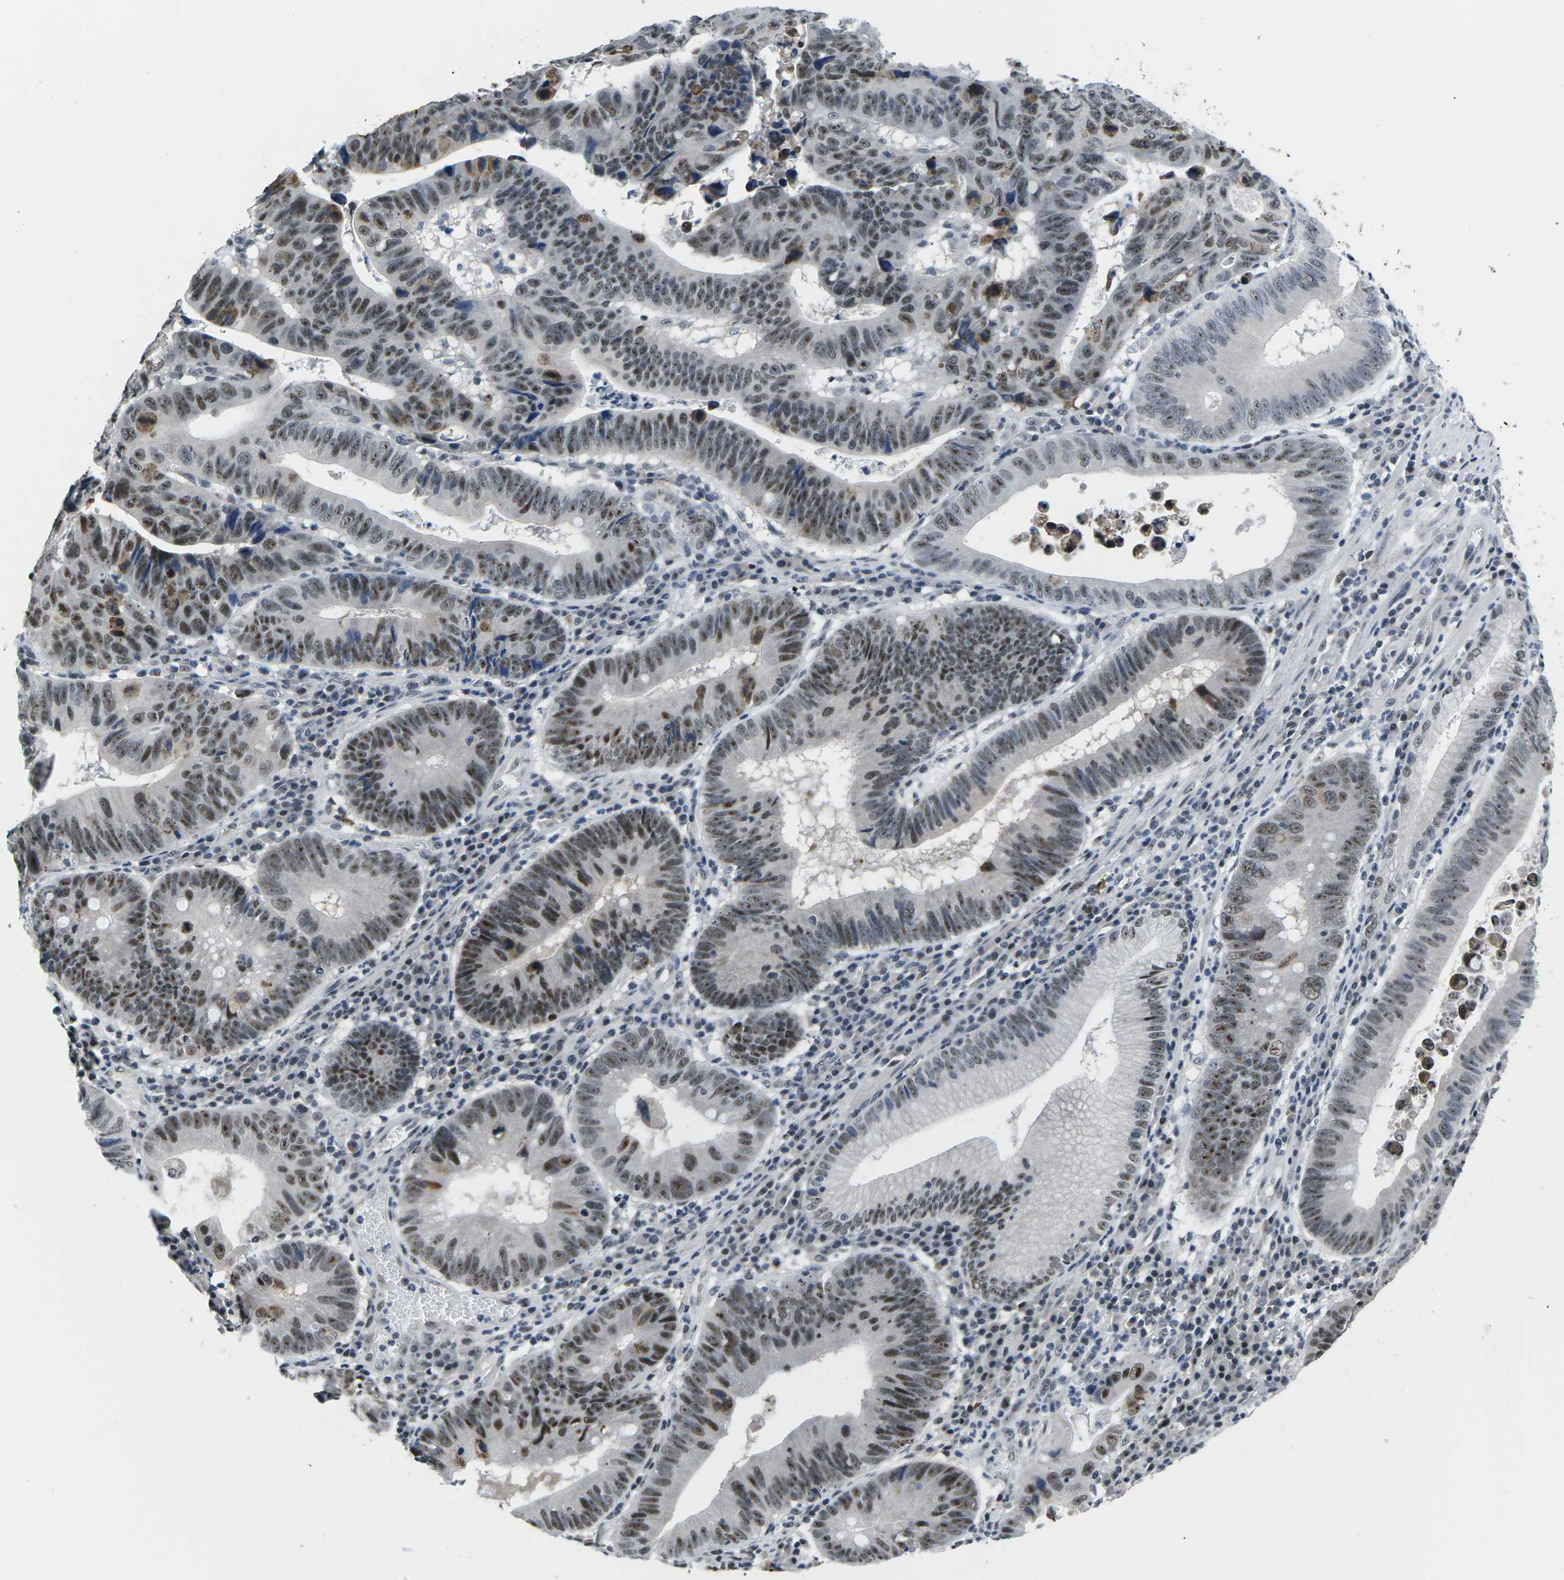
{"staining": {"intensity": "moderate", "quantity": ">75%", "location": "nuclear"}, "tissue": "stomach cancer", "cell_type": "Tumor cells", "image_type": "cancer", "snomed": [{"axis": "morphology", "description": "Adenocarcinoma, NOS"}, {"axis": "topography", "description": "Stomach"}], "caption": "DAB immunohistochemical staining of human stomach adenocarcinoma displays moderate nuclear protein positivity in about >75% of tumor cells.", "gene": "NSRP1", "patient": {"sex": "male", "age": 59}}